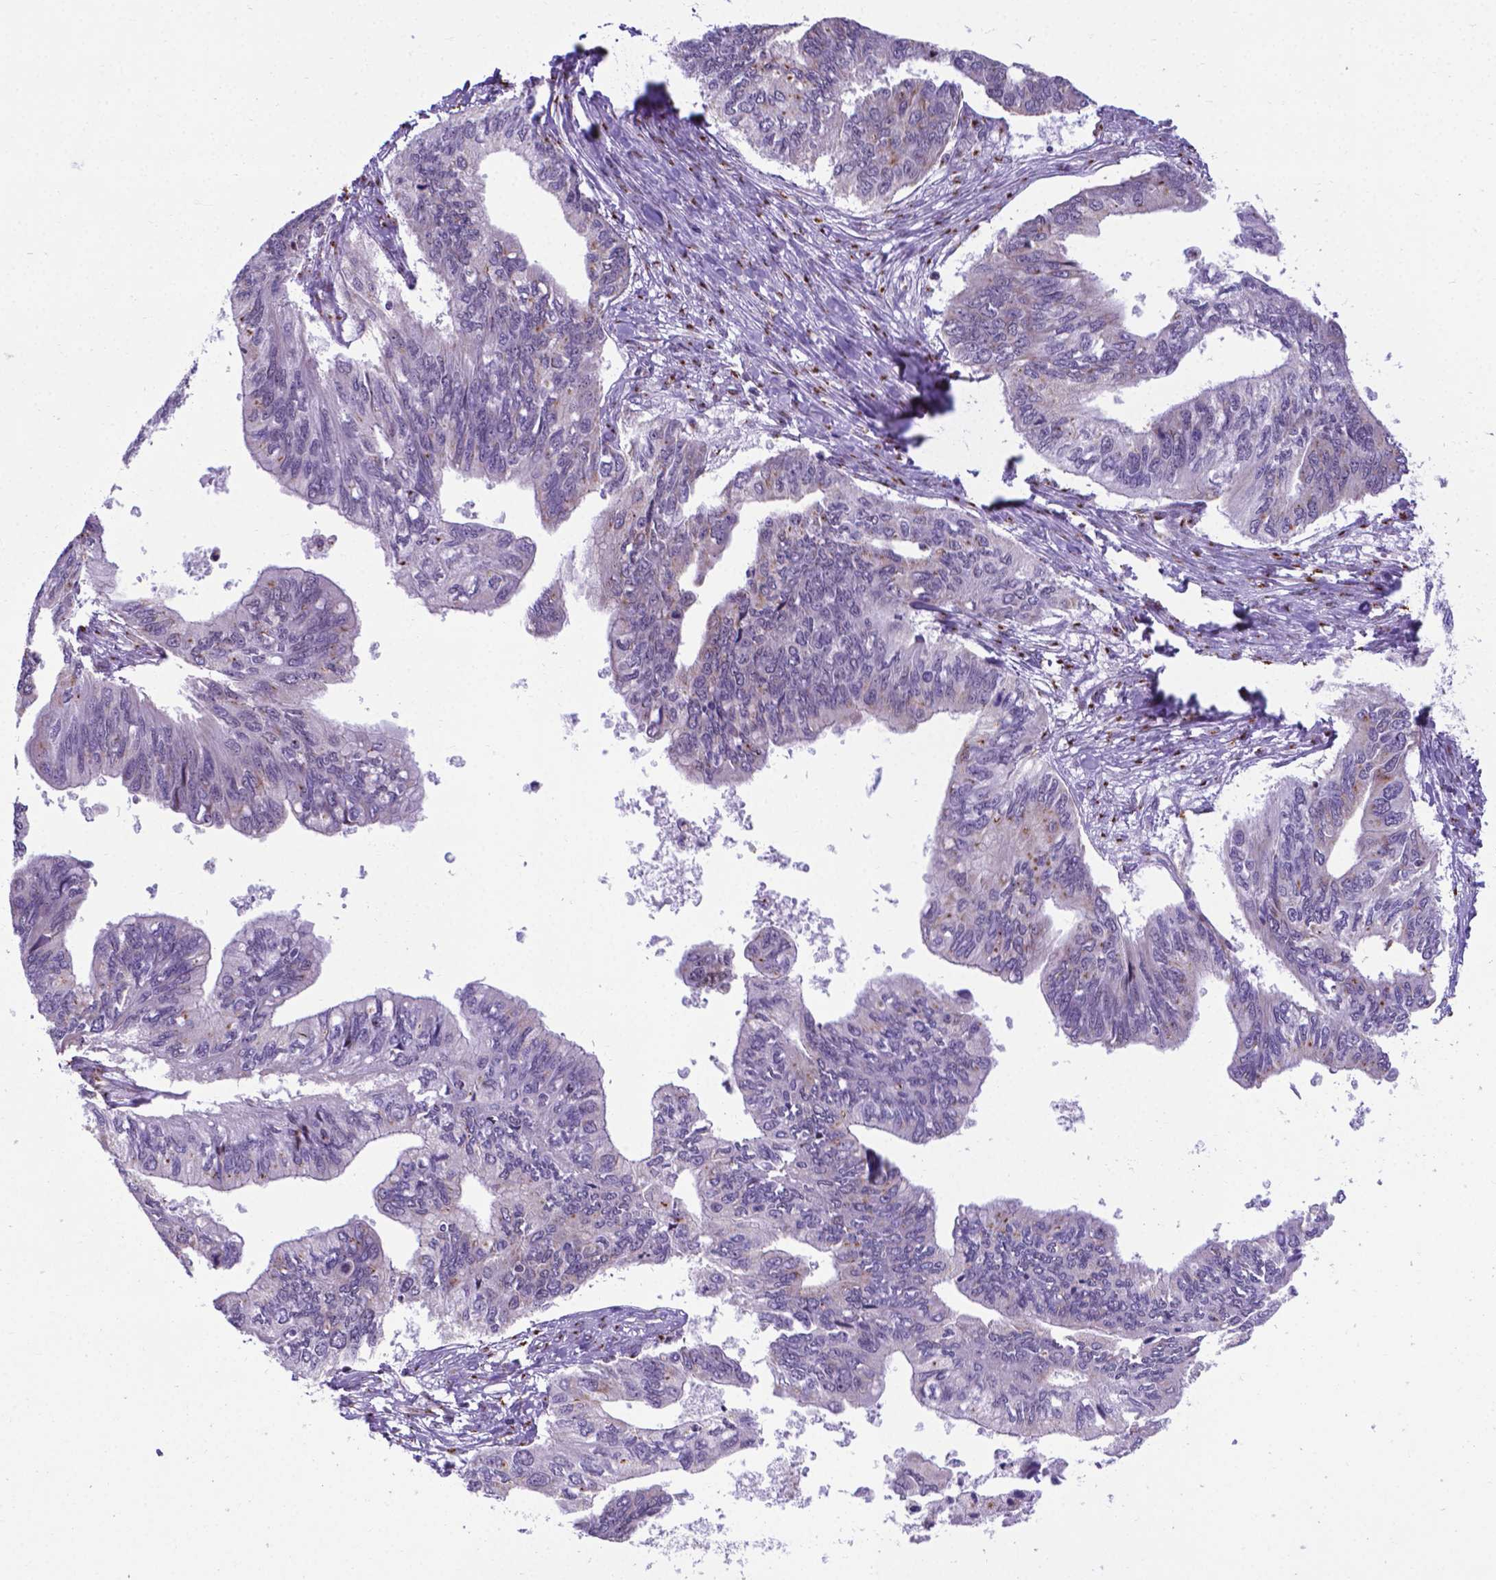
{"staining": {"intensity": "weak", "quantity": "<25%", "location": "cytoplasmic/membranous"}, "tissue": "ovarian cancer", "cell_type": "Tumor cells", "image_type": "cancer", "snomed": [{"axis": "morphology", "description": "Cystadenocarcinoma, mucinous, NOS"}, {"axis": "topography", "description": "Ovary"}], "caption": "Tumor cells are negative for brown protein staining in ovarian cancer. (Stains: DAB (3,3'-diaminobenzidine) immunohistochemistry (IHC) with hematoxylin counter stain, Microscopy: brightfield microscopy at high magnification).", "gene": "MRPL10", "patient": {"sex": "female", "age": 76}}